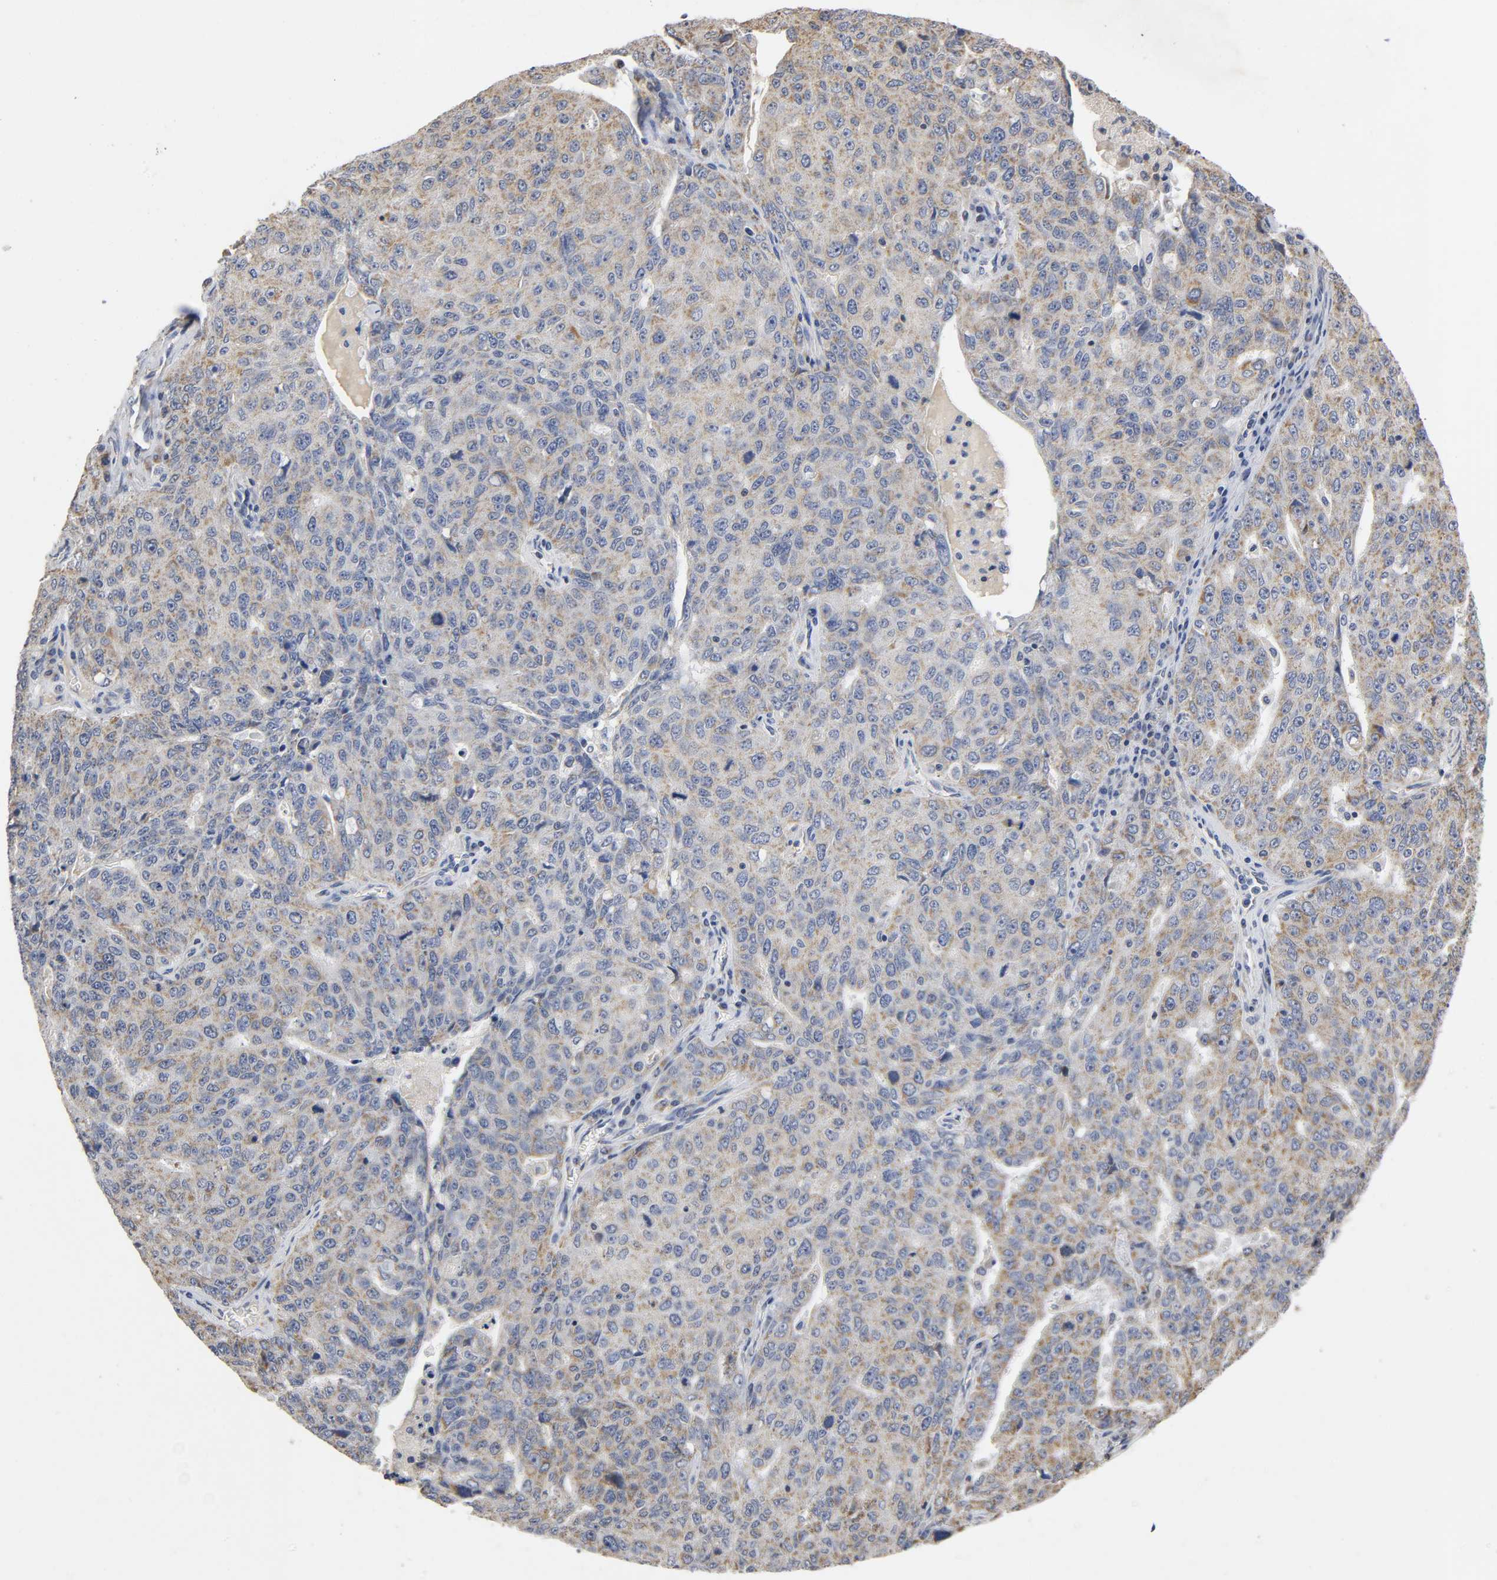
{"staining": {"intensity": "moderate", "quantity": ">75%", "location": "cytoplasmic/membranous"}, "tissue": "ovarian cancer", "cell_type": "Tumor cells", "image_type": "cancer", "snomed": [{"axis": "morphology", "description": "Carcinoma, endometroid"}, {"axis": "topography", "description": "Ovary"}], "caption": "Immunohistochemical staining of ovarian cancer (endometroid carcinoma) exhibits medium levels of moderate cytoplasmic/membranous expression in approximately >75% of tumor cells.", "gene": "SYT16", "patient": {"sex": "female", "age": 62}}